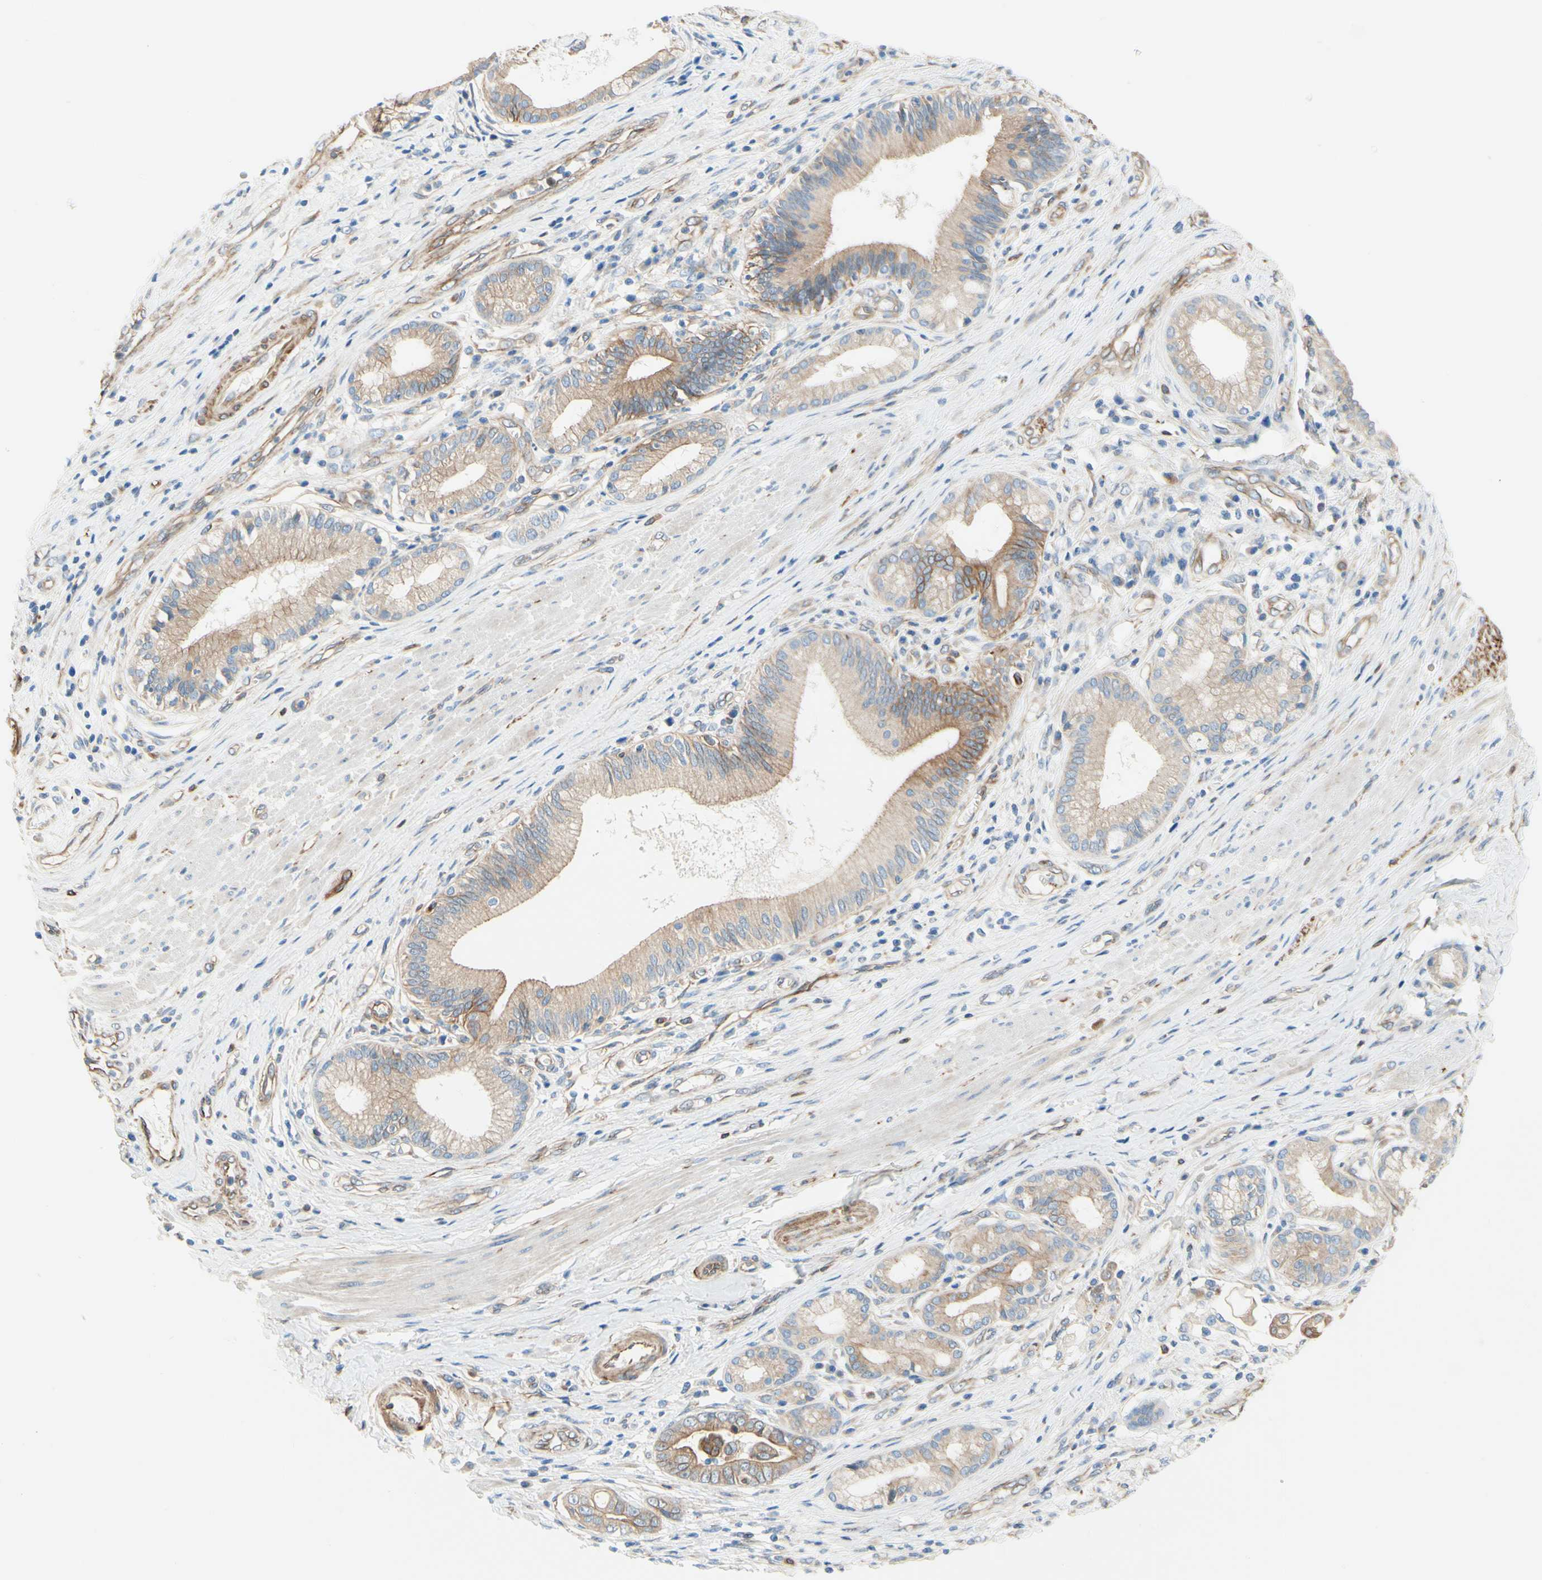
{"staining": {"intensity": "weak", "quantity": ">75%", "location": "cytoplasmic/membranous"}, "tissue": "pancreatic cancer", "cell_type": "Tumor cells", "image_type": "cancer", "snomed": [{"axis": "morphology", "description": "Adenocarcinoma, NOS"}, {"axis": "topography", "description": "Pancreas"}], "caption": "A brown stain highlights weak cytoplasmic/membranous positivity of a protein in pancreatic adenocarcinoma tumor cells. (brown staining indicates protein expression, while blue staining denotes nuclei).", "gene": "ENDOD1", "patient": {"sex": "female", "age": 75}}